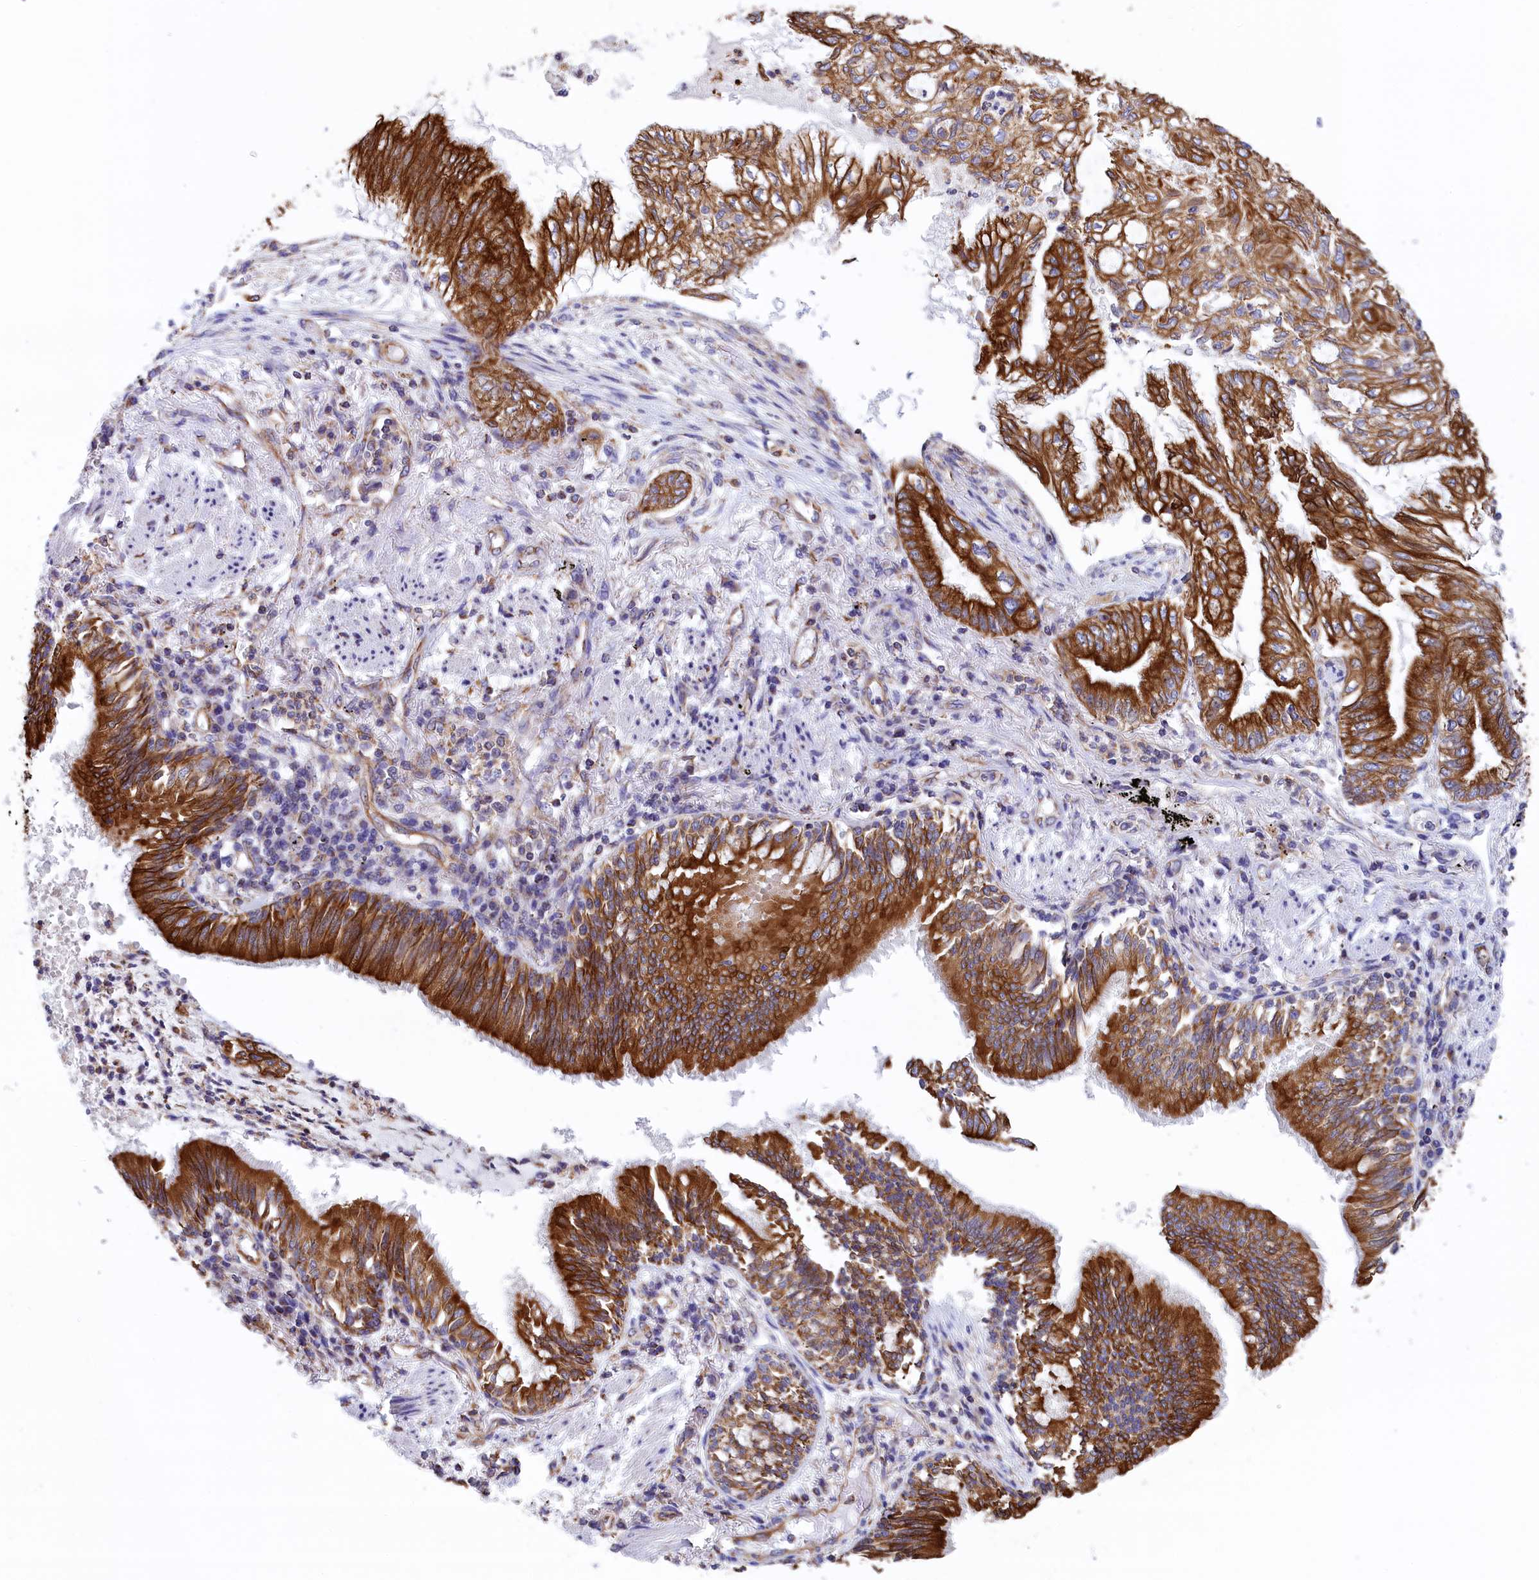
{"staining": {"intensity": "strong", "quantity": ">75%", "location": "cytoplasmic/membranous"}, "tissue": "lung cancer", "cell_type": "Tumor cells", "image_type": "cancer", "snomed": [{"axis": "morphology", "description": "Adenocarcinoma, NOS"}, {"axis": "topography", "description": "Lung"}], "caption": "Protein staining of lung cancer (adenocarcinoma) tissue exhibits strong cytoplasmic/membranous expression in about >75% of tumor cells.", "gene": "GATB", "patient": {"sex": "female", "age": 70}}